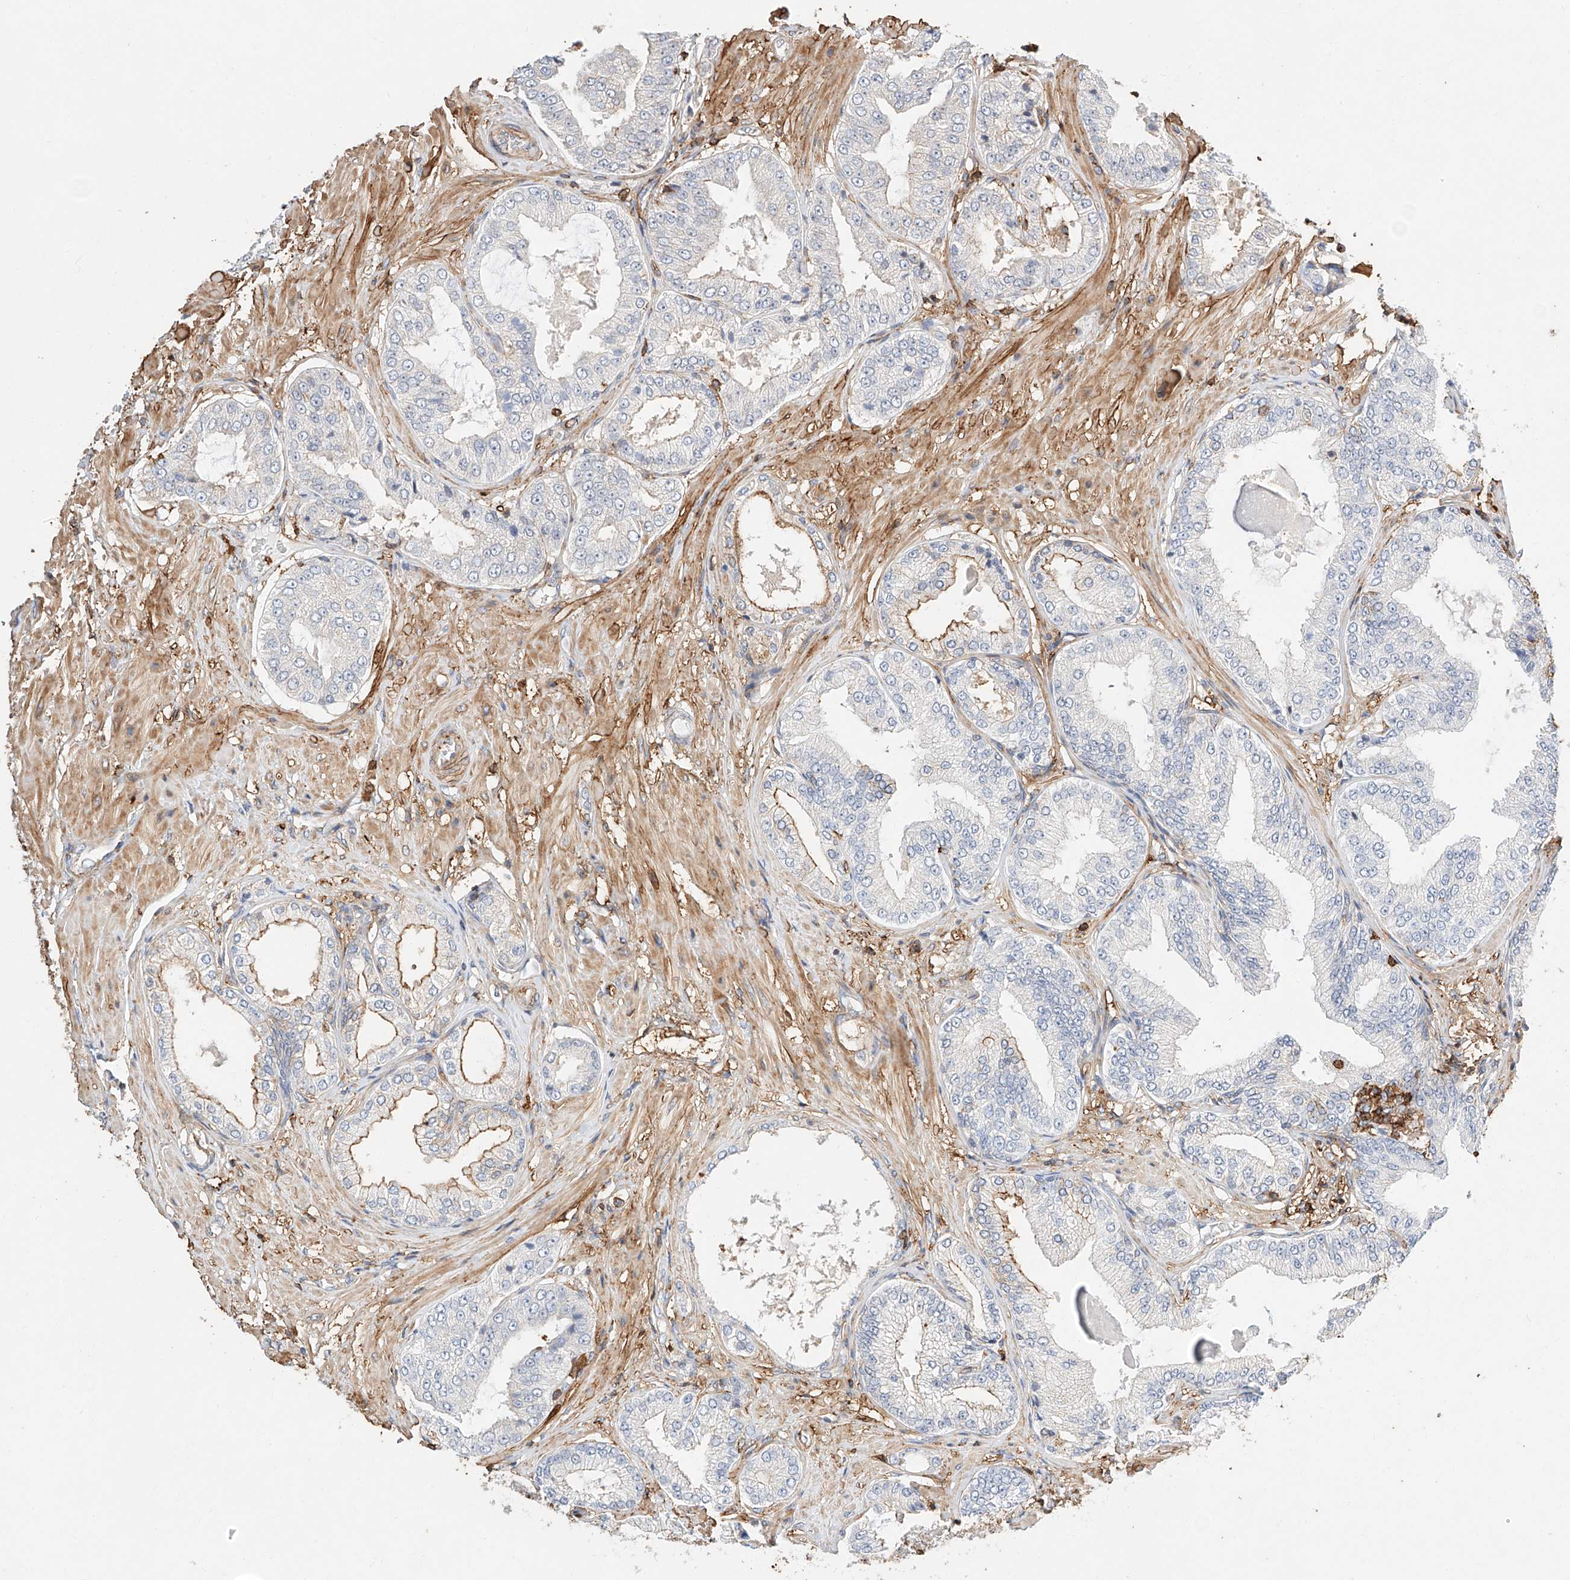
{"staining": {"intensity": "negative", "quantity": "none", "location": "none"}, "tissue": "prostate cancer", "cell_type": "Tumor cells", "image_type": "cancer", "snomed": [{"axis": "morphology", "description": "Adenocarcinoma, Low grade"}, {"axis": "topography", "description": "Prostate"}], "caption": "Image shows no protein staining in tumor cells of prostate cancer (adenocarcinoma (low-grade)) tissue.", "gene": "WFS1", "patient": {"sex": "male", "age": 63}}